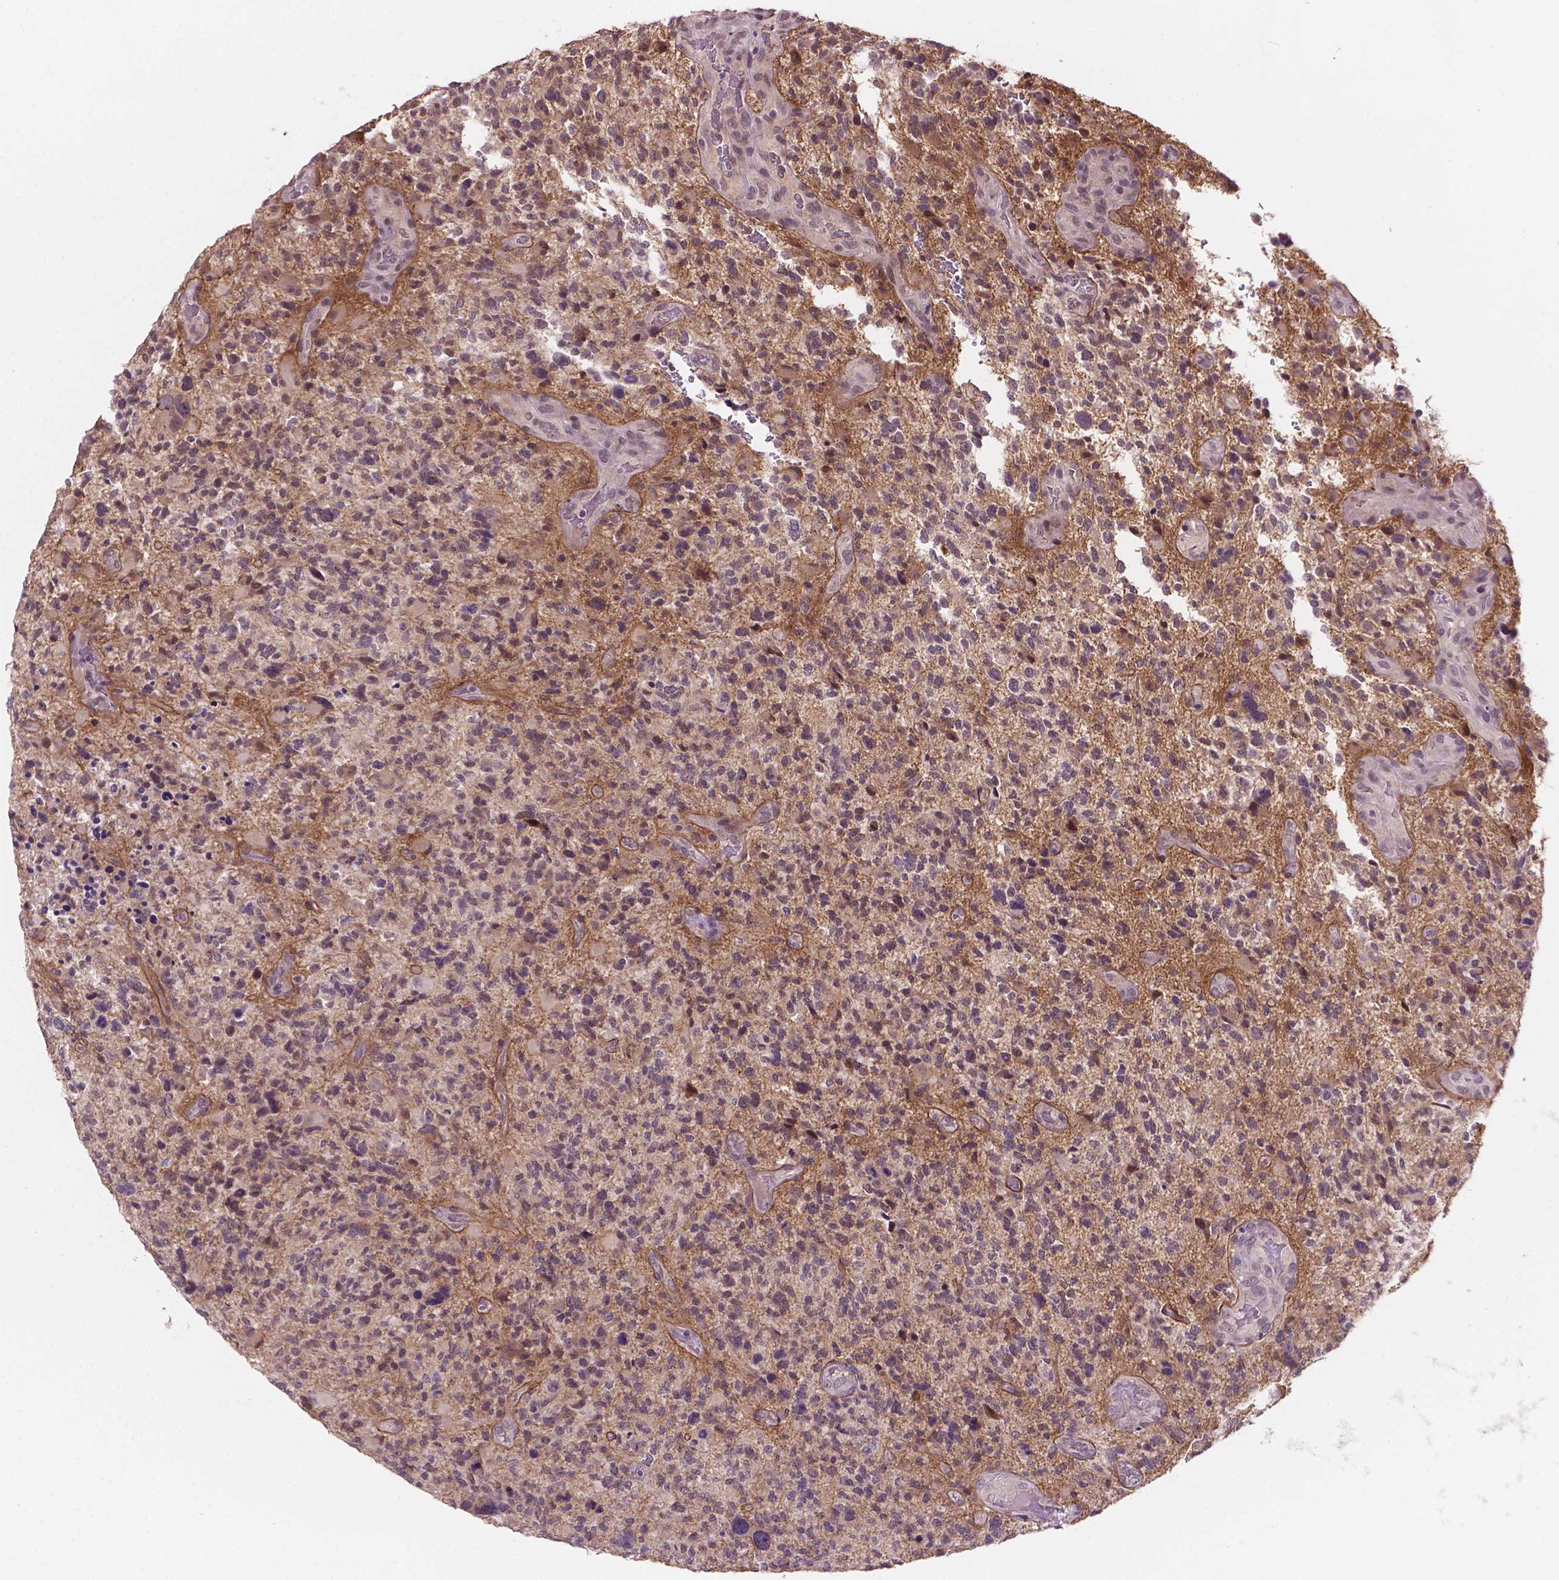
{"staining": {"intensity": "negative", "quantity": "none", "location": "none"}, "tissue": "glioma", "cell_type": "Tumor cells", "image_type": "cancer", "snomed": [{"axis": "morphology", "description": "Glioma, malignant, High grade"}, {"axis": "topography", "description": "Brain"}], "caption": "Micrograph shows no protein expression in tumor cells of high-grade glioma (malignant) tissue.", "gene": "GXYLT2", "patient": {"sex": "female", "age": 71}}